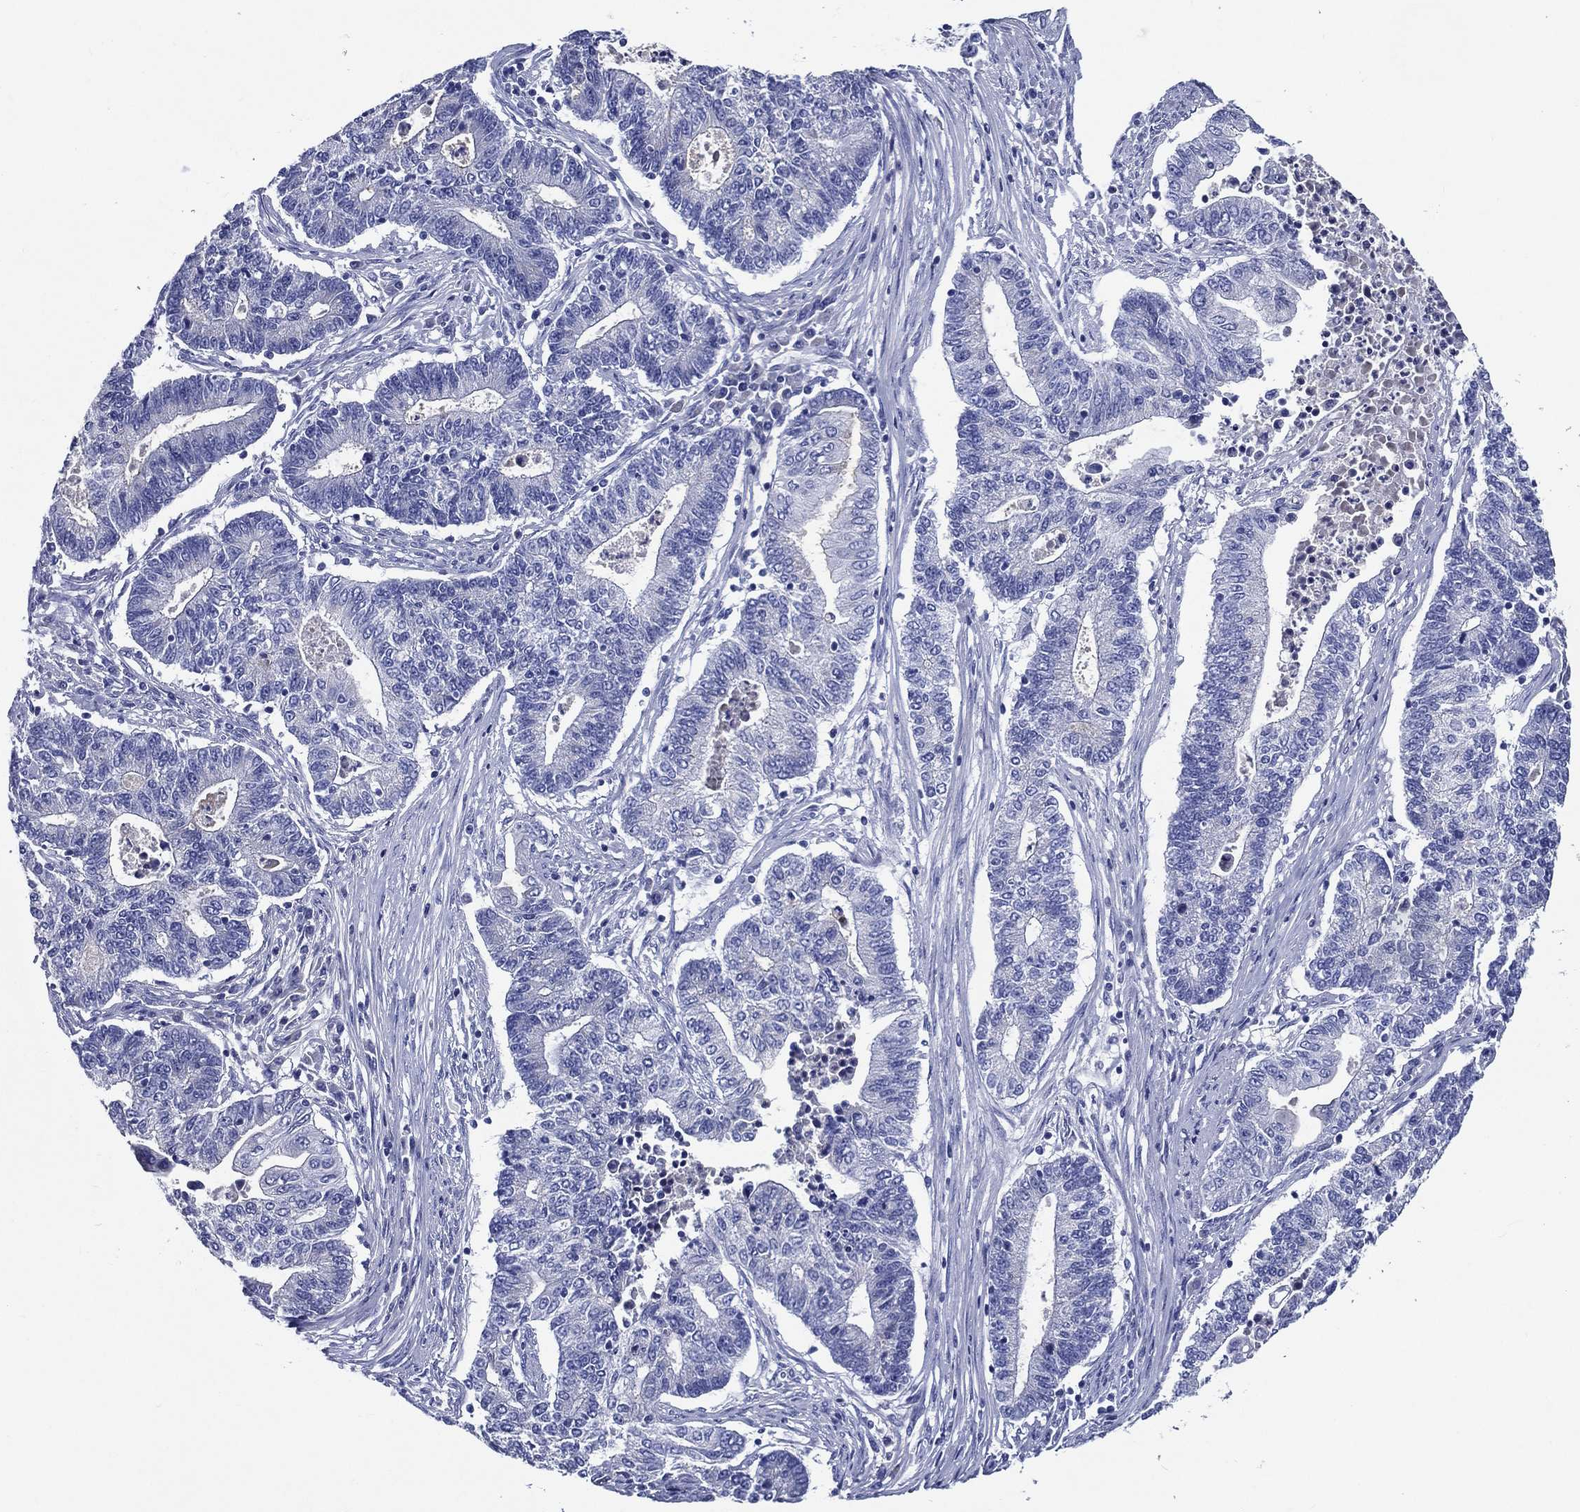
{"staining": {"intensity": "negative", "quantity": "none", "location": "none"}, "tissue": "endometrial cancer", "cell_type": "Tumor cells", "image_type": "cancer", "snomed": [{"axis": "morphology", "description": "Adenocarcinoma, NOS"}, {"axis": "topography", "description": "Uterus"}, {"axis": "topography", "description": "Endometrium"}], "caption": "Protein analysis of endometrial cancer exhibits no significant expression in tumor cells.", "gene": "ACE2", "patient": {"sex": "female", "age": 54}}